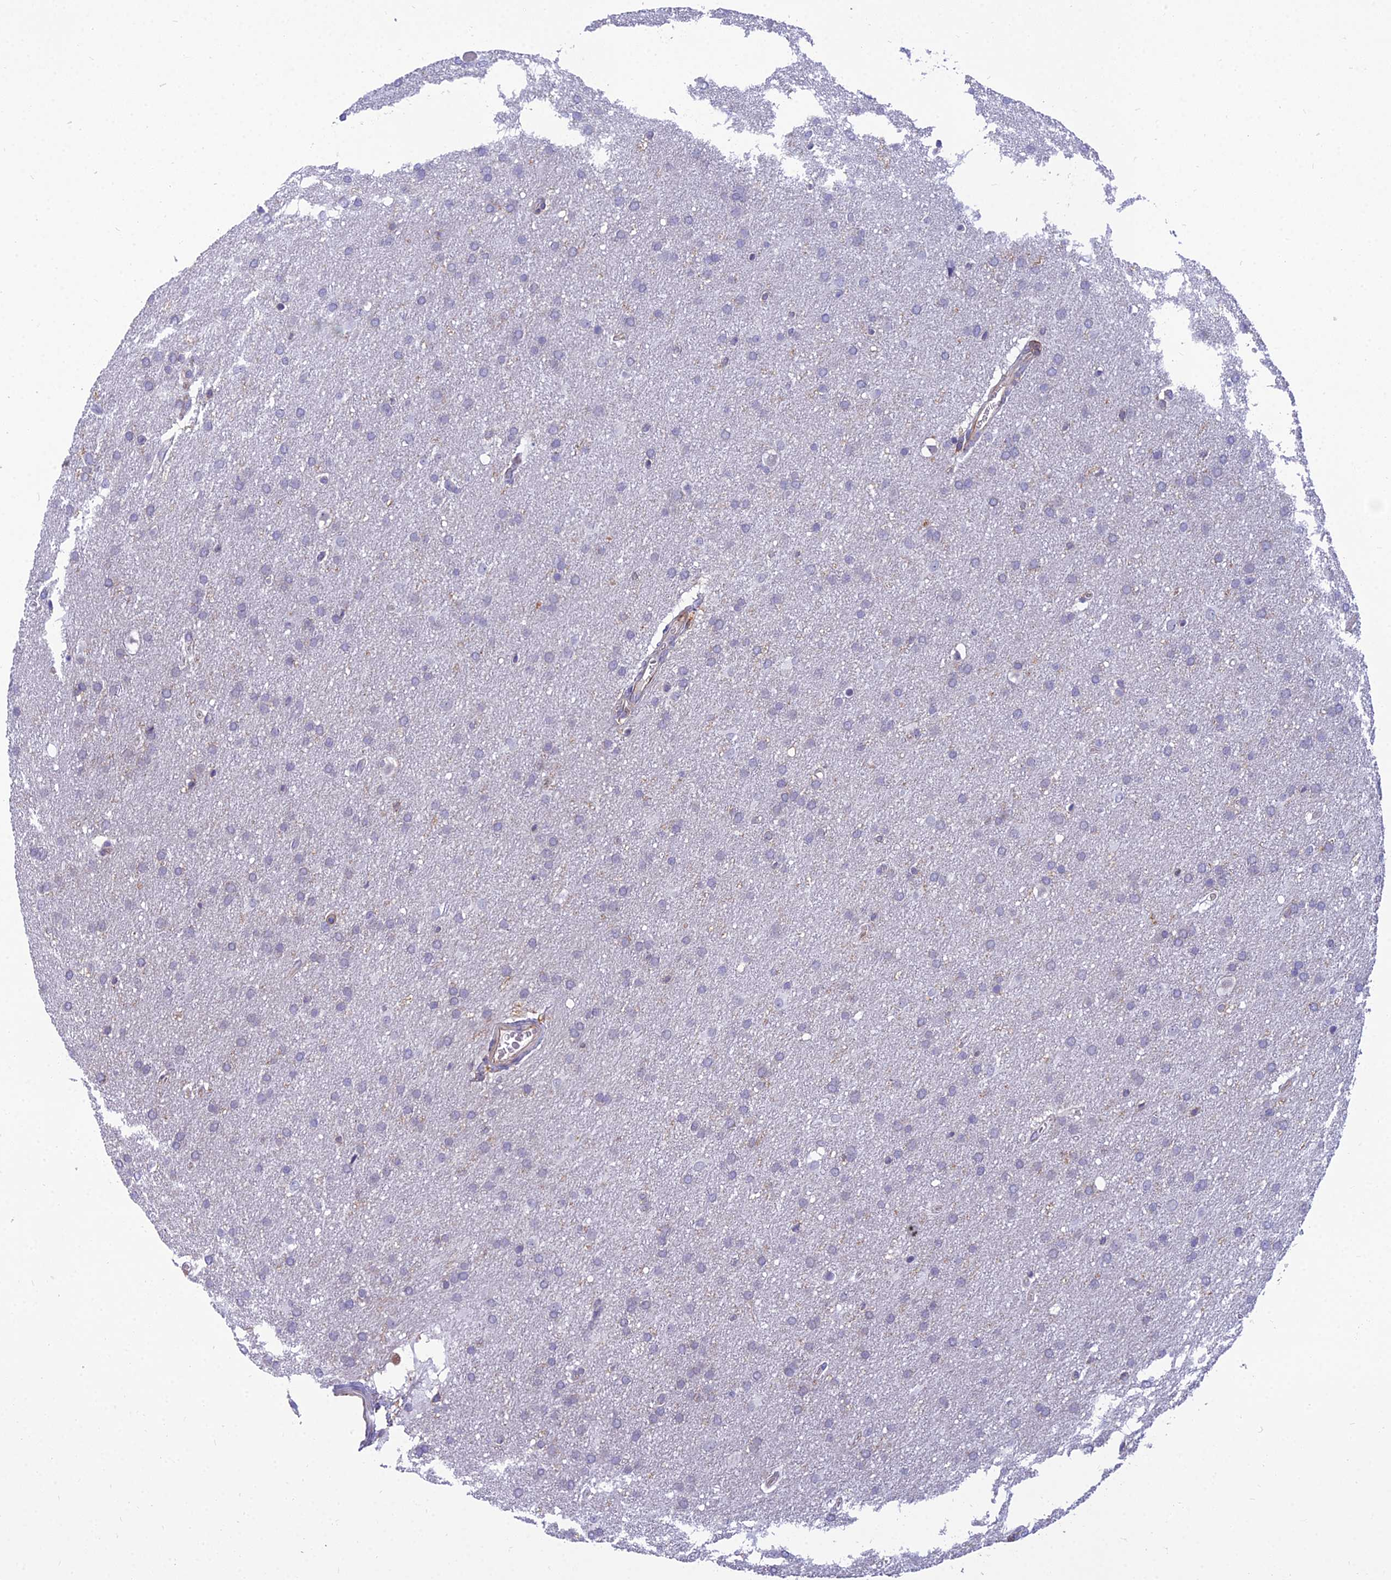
{"staining": {"intensity": "negative", "quantity": "none", "location": "none"}, "tissue": "glioma", "cell_type": "Tumor cells", "image_type": "cancer", "snomed": [{"axis": "morphology", "description": "Glioma, malignant, Low grade"}, {"axis": "topography", "description": "Brain"}], "caption": "This is an IHC micrograph of human malignant low-grade glioma. There is no positivity in tumor cells.", "gene": "PPP1R18", "patient": {"sex": "female", "age": 32}}